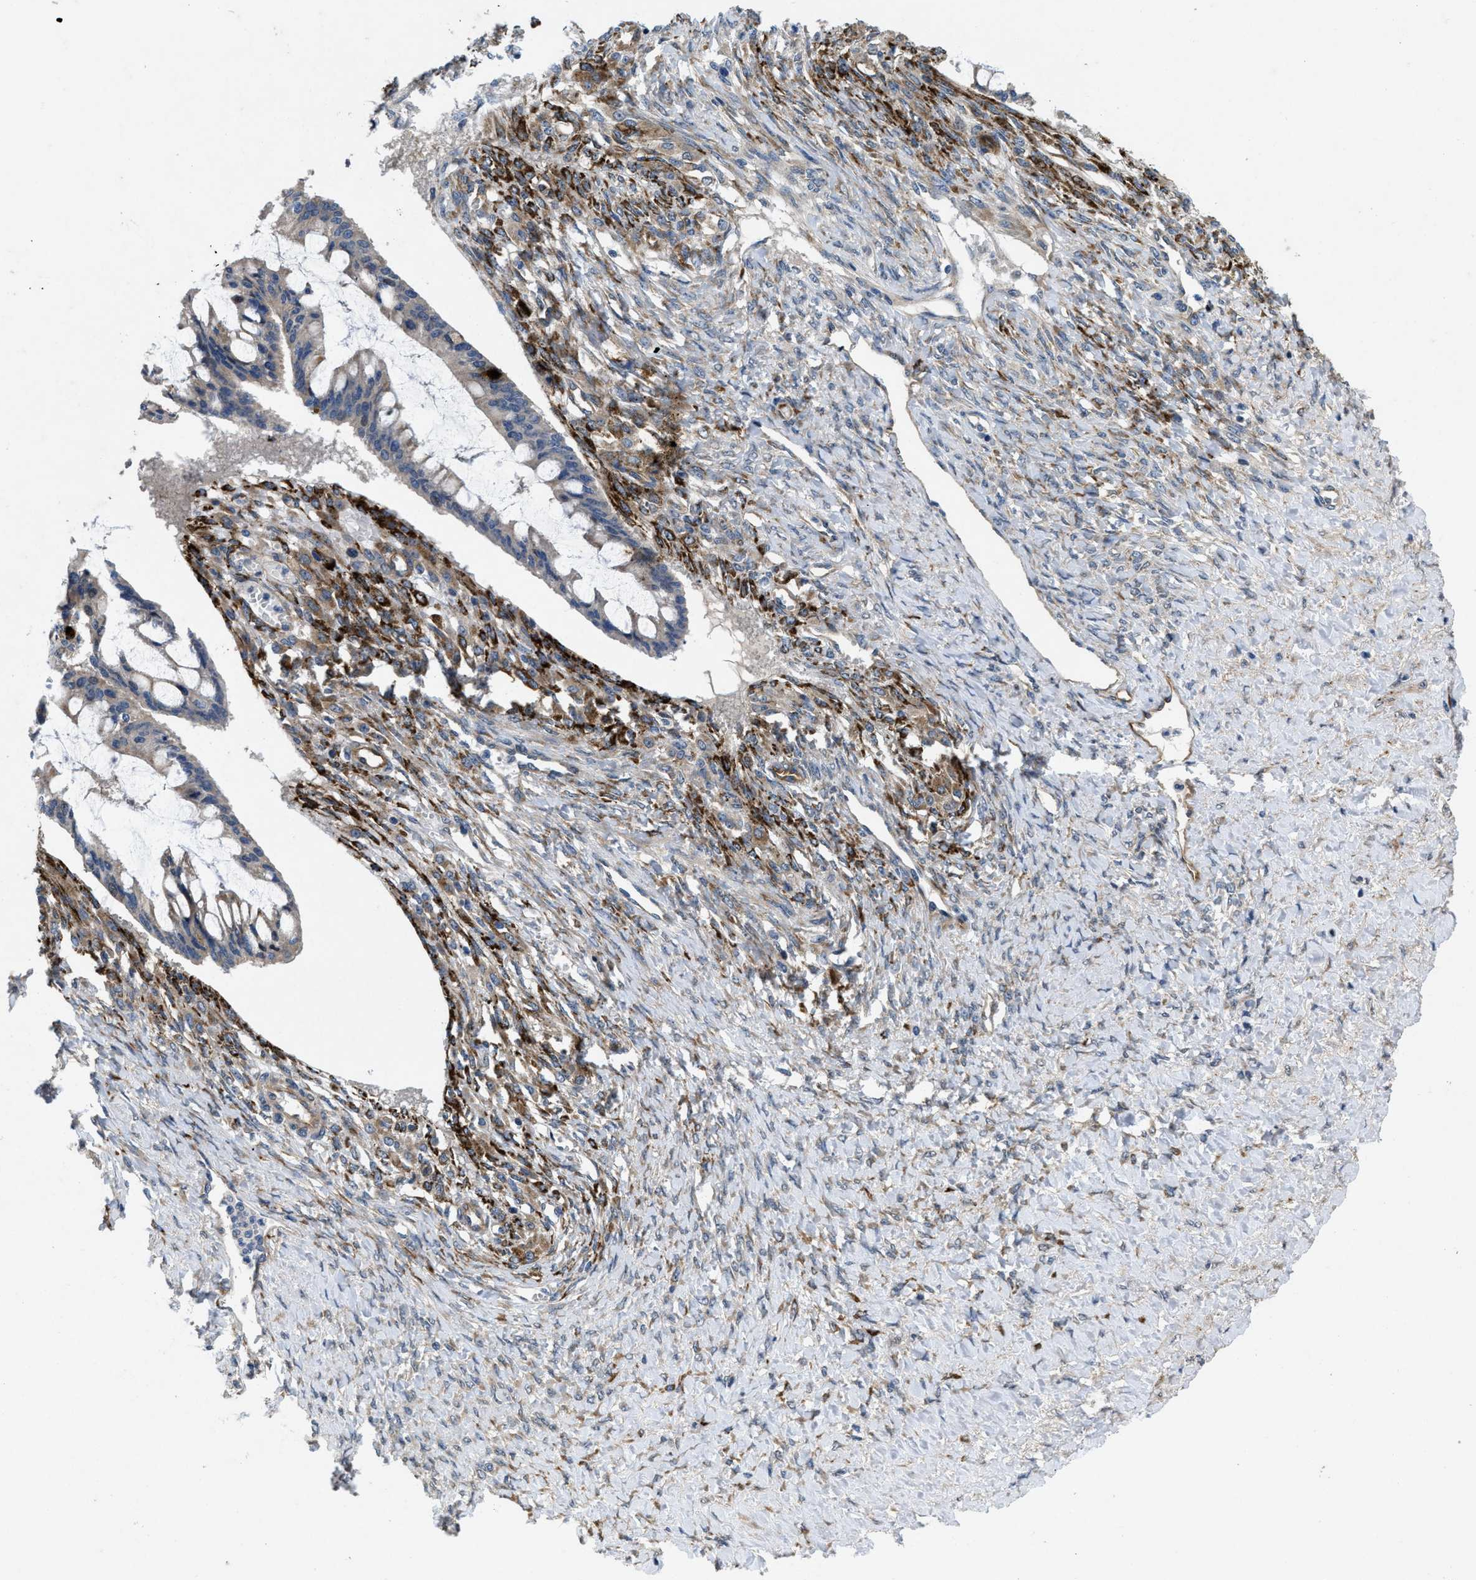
{"staining": {"intensity": "negative", "quantity": "none", "location": "none"}, "tissue": "ovarian cancer", "cell_type": "Tumor cells", "image_type": "cancer", "snomed": [{"axis": "morphology", "description": "Cystadenocarcinoma, mucinous, NOS"}, {"axis": "topography", "description": "Ovary"}], "caption": "Tumor cells show no significant positivity in mucinous cystadenocarcinoma (ovarian).", "gene": "HSPA12B", "patient": {"sex": "female", "age": 73}}